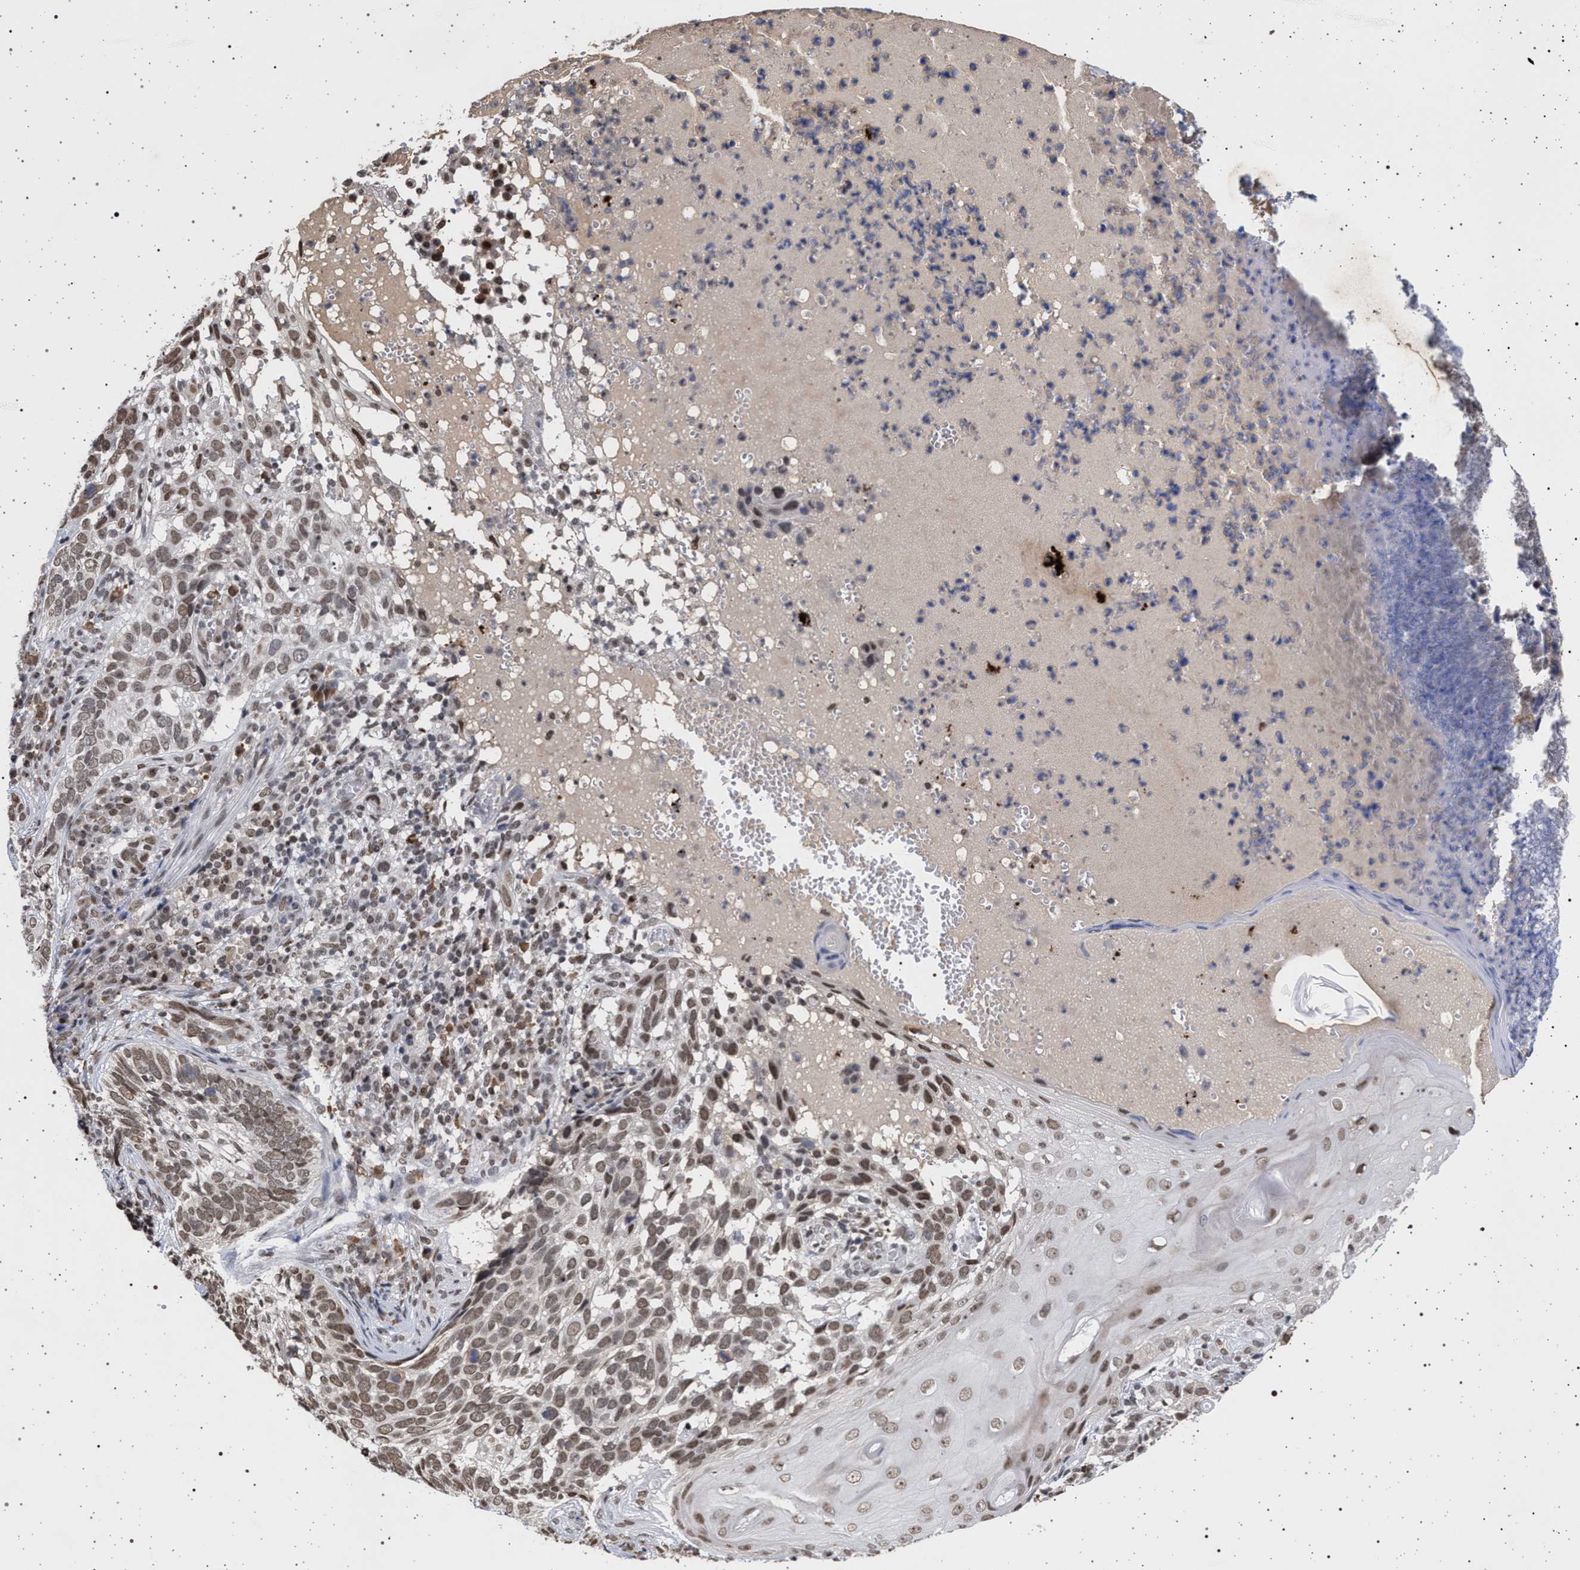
{"staining": {"intensity": "weak", "quantity": ">75%", "location": "nuclear"}, "tissue": "skin cancer", "cell_type": "Tumor cells", "image_type": "cancer", "snomed": [{"axis": "morphology", "description": "Basal cell carcinoma"}, {"axis": "topography", "description": "Skin"}], "caption": "Immunohistochemical staining of basal cell carcinoma (skin) demonstrates low levels of weak nuclear positivity in approximately >75% of tumor cells.", "gene": "PHF12", "patient": {"sex": "female", "age": 89}}